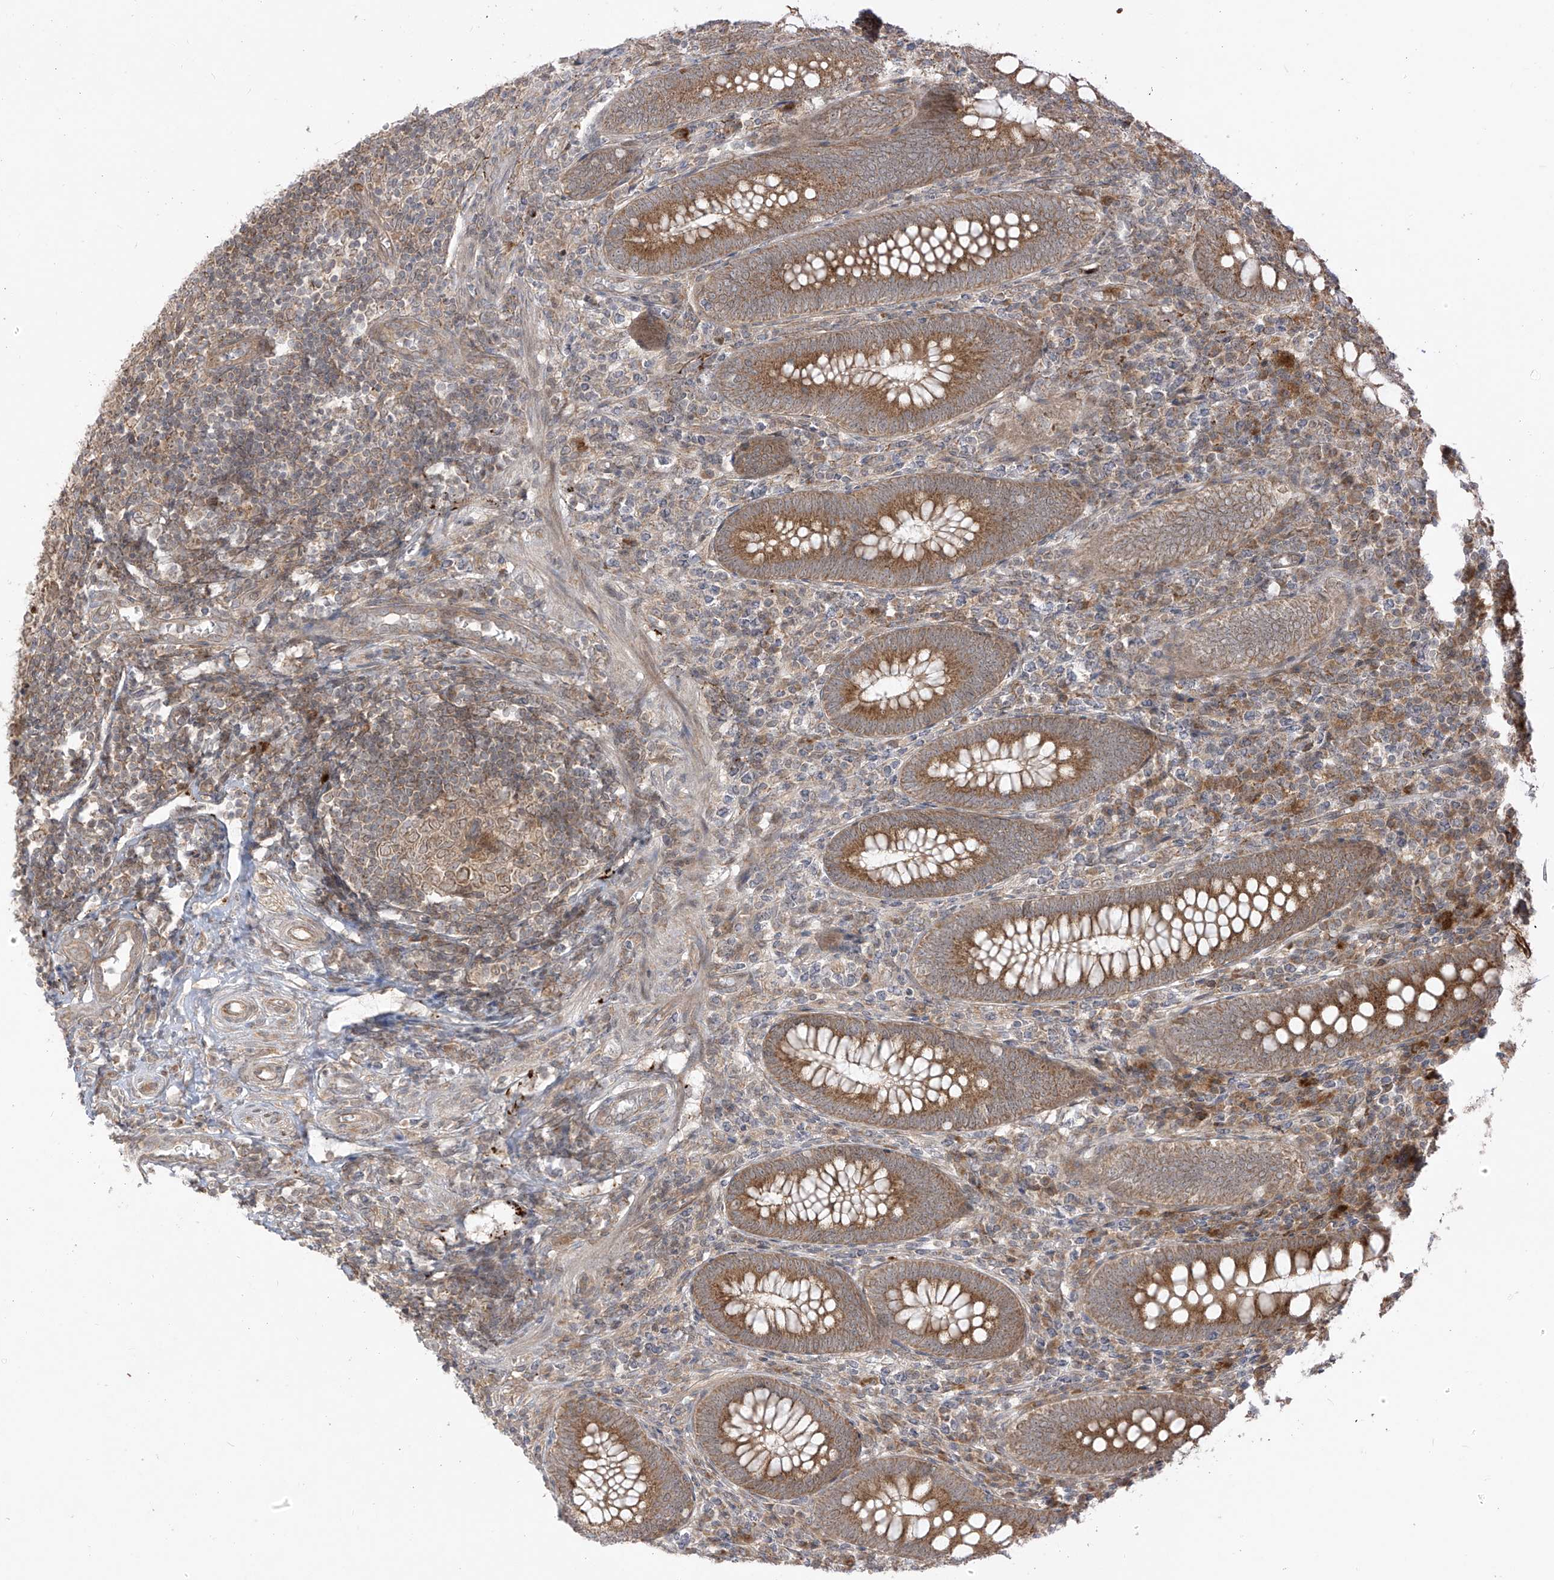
{"staining": {"intensity": "strong", "quantity": ">75%", "location": "cytoplasmic/membranous"}, "tissue": "appendix", "cell_type": "Glandular cells", "image_type": "normal", "snomed": [{"axis": "morphology", "description": "Normal tissue, NOS"}, {"axis": "topography", "description": "Appendix"}], "caption": "An image of appendix stained for a protein reveals strong cytoplasmic/membranous brown staining in glandular cells. (IHC, brightfield microscopy, high magnification).", "gene": "PDE11A", "patient": {"sex": "male", "age": 14}}